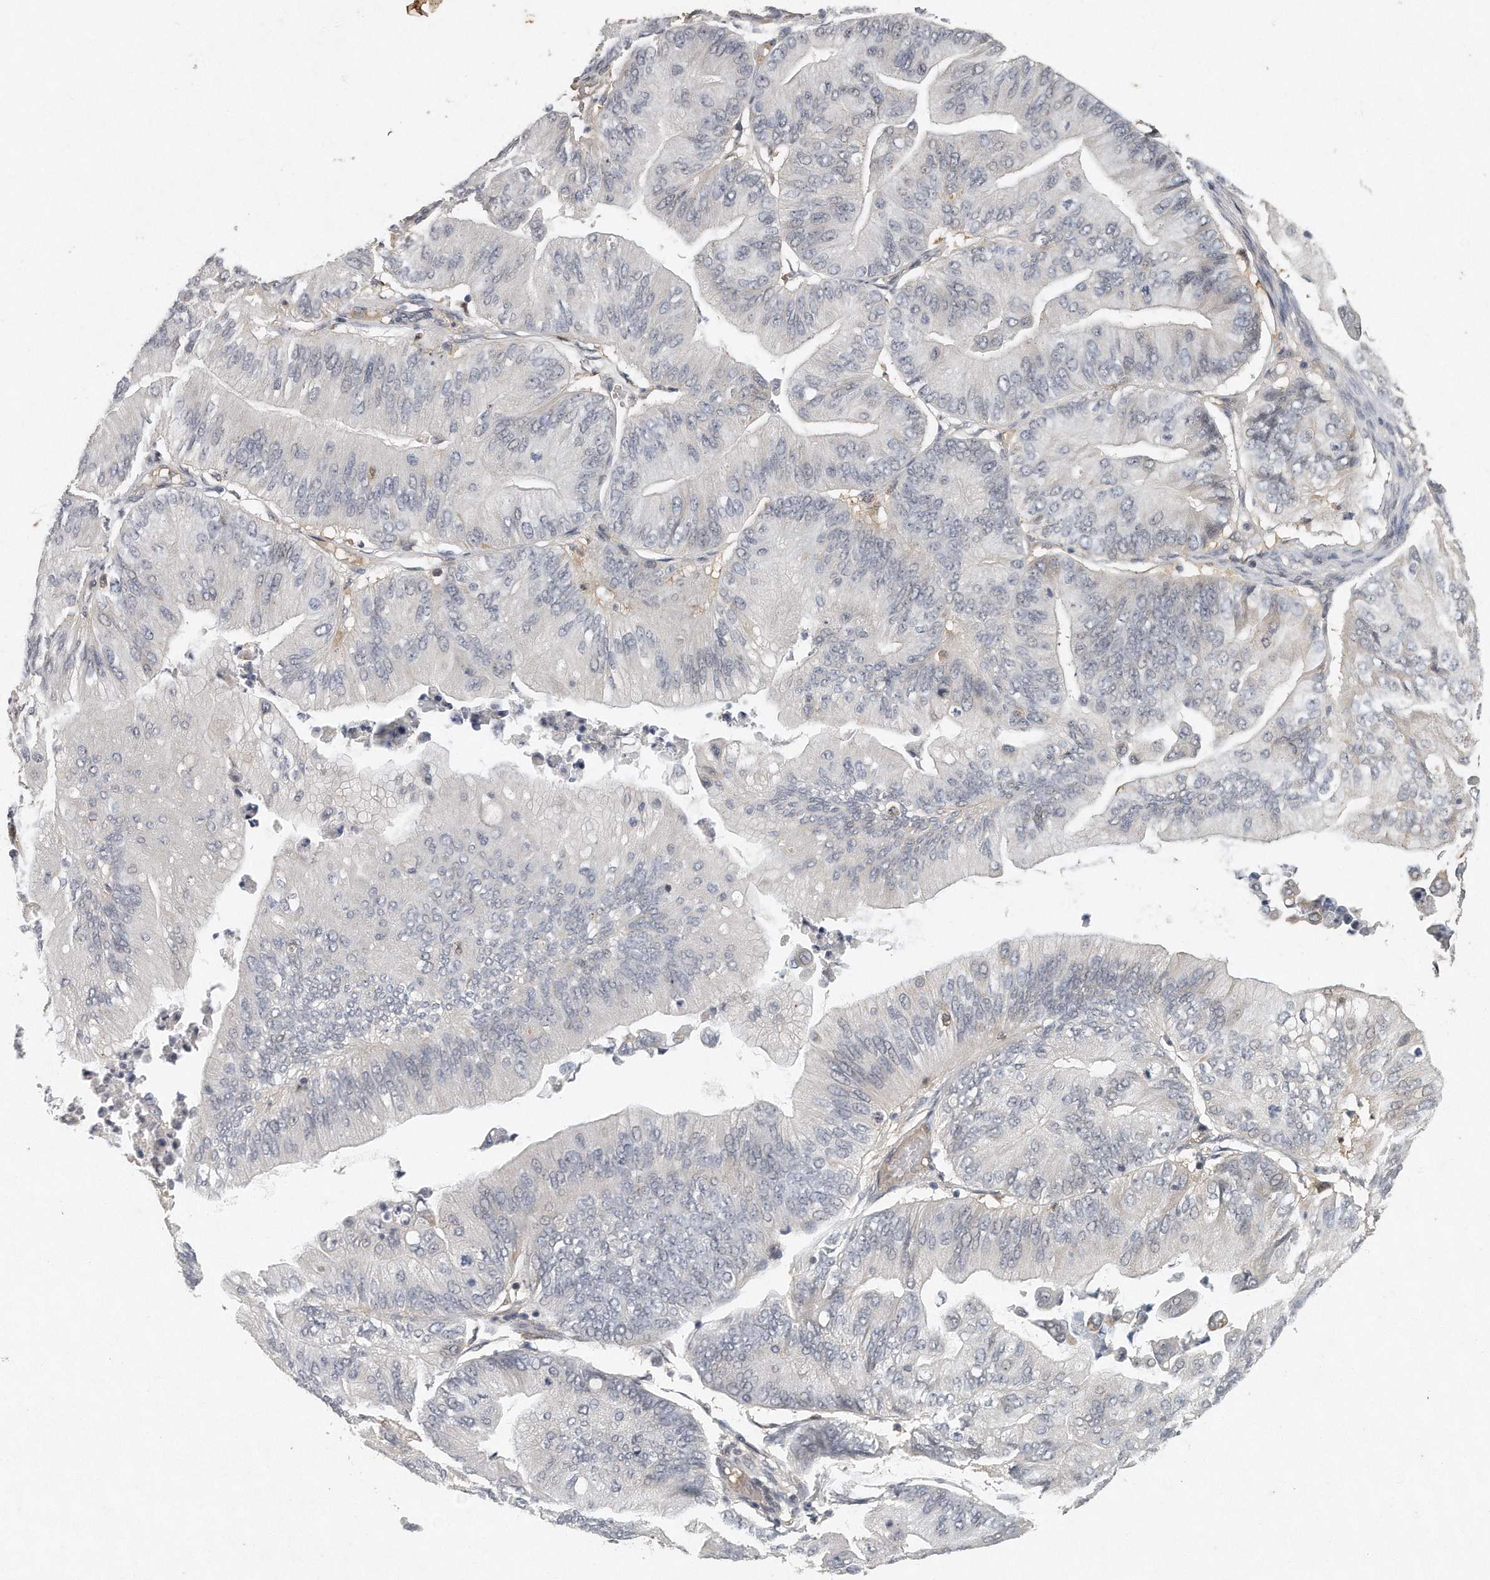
{"staining": {"intensity": "negative", "quantity": "none", "location": "none"}, "tissue": "ovarian cancer", "cell_type": "Tumor cells", "image_type": "cancer", "snomed": [{"axis": "morphology", "description": "Cystadenocarcinoma, mucinous, NOS"}, {"axis": "topography", "description": "Ovary"}], "caption": "Immunohistochemical staining of ovarian cancer (mucinous cystadenocarcinoma) reveals no significant staining in tumor cells.", "gene": "CAMK1", "patient": {"sex": "female", "age": 61}}